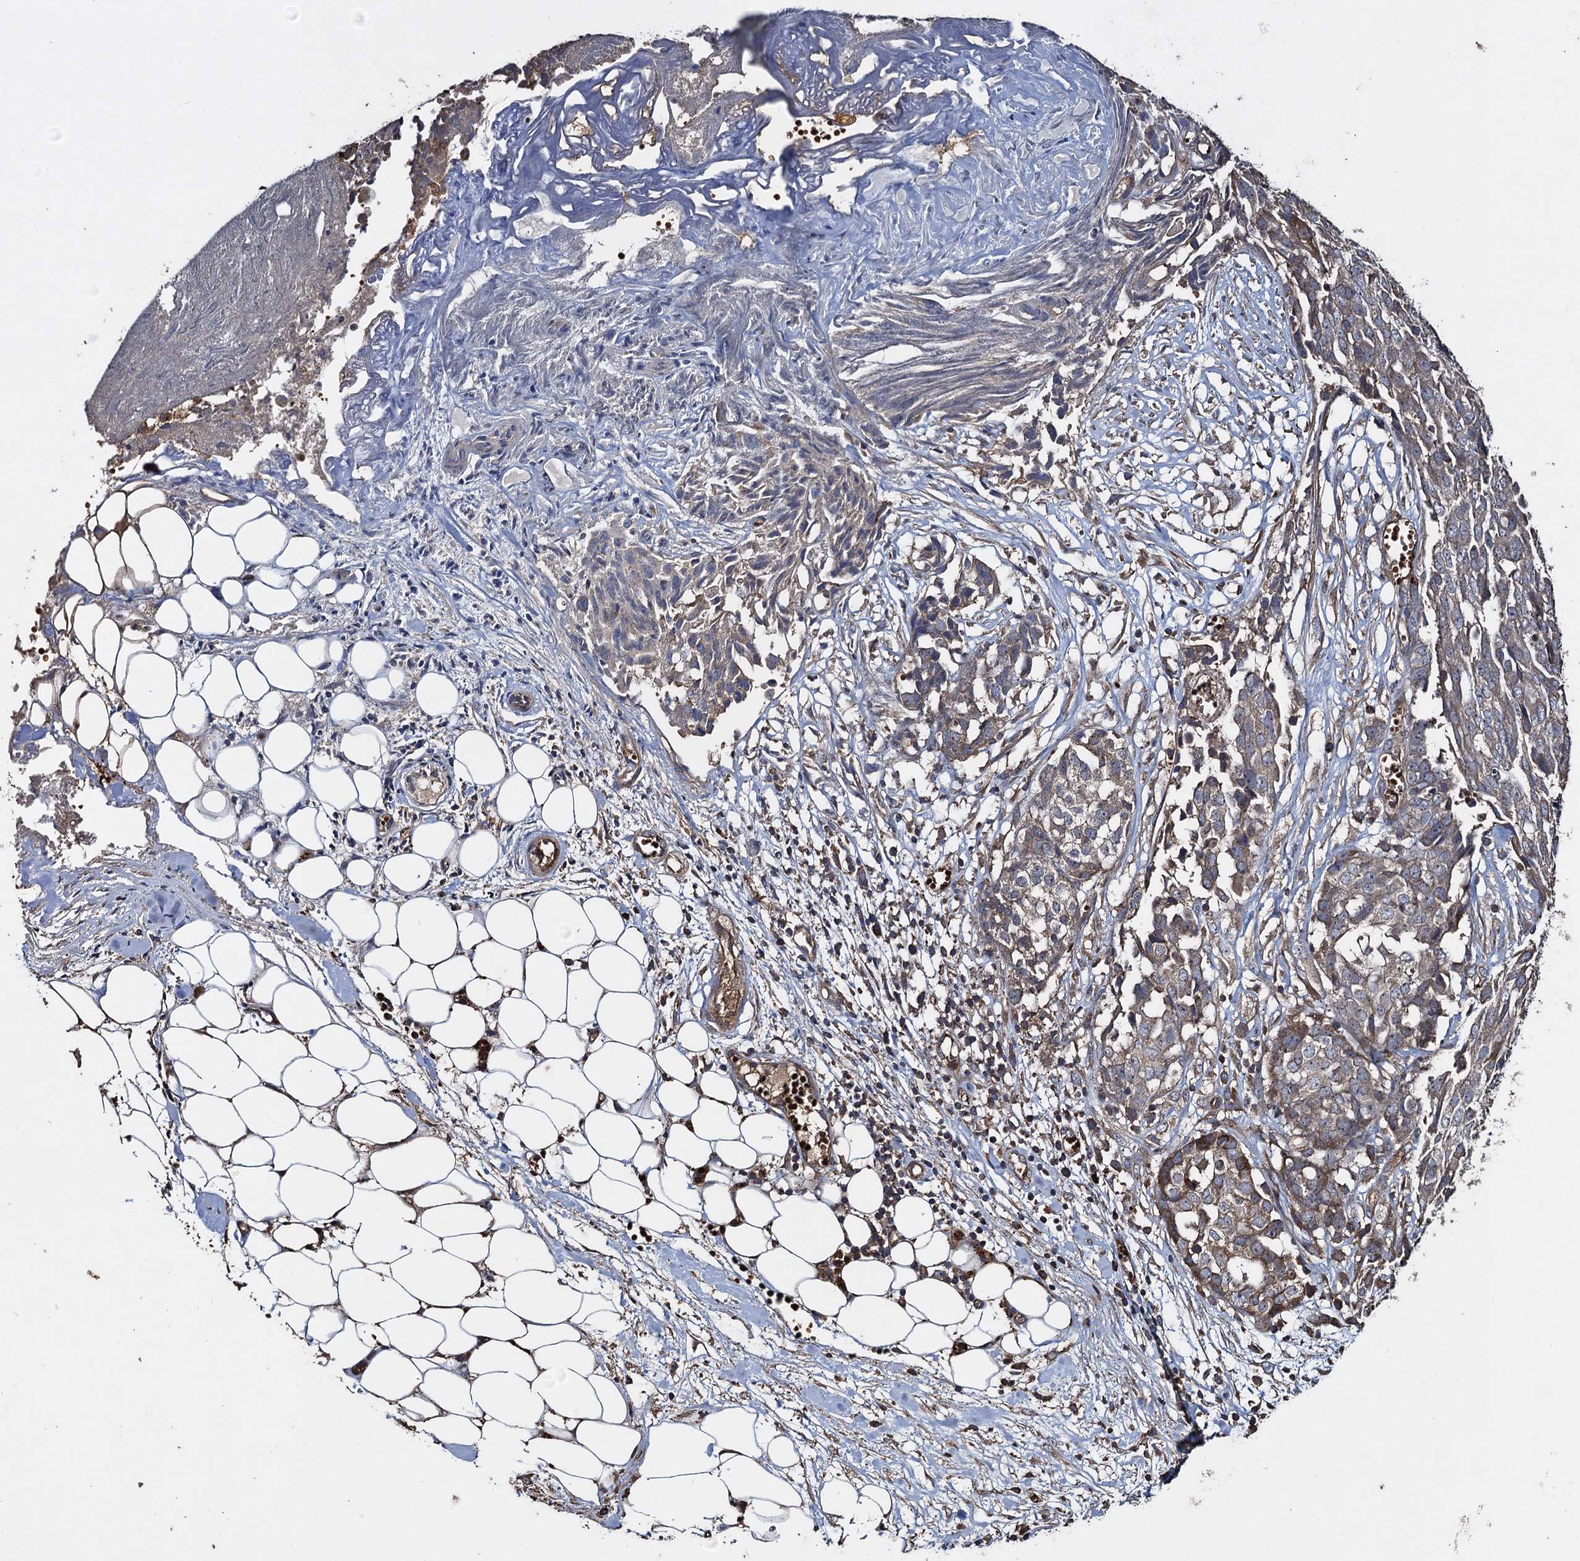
{"staining": {"intensity": "moderate", "quantity": "<25%", "location": "cytoplasmic/membranous"}, "tissue": "ovarian cancer", "cell_type": "Tumor cells", "image_type": "cancer", "snomed": [{"axis": "morphology", "description": "Cystadenocarcinoma, serous, NOS"}, {"axis": "topography", "description": "Soft tissue"}, {"axis": "topography", "description": "Ovary"}], "caption": "Brown immunohistochemical staining in human ovarian serous cystadenocarcinoma exhibits moderate cytoplasmic/membranous expression in about <25% of tumor cells.", "gene": "TXNDC11", "patient": {"sex": "female", "age": 57}}